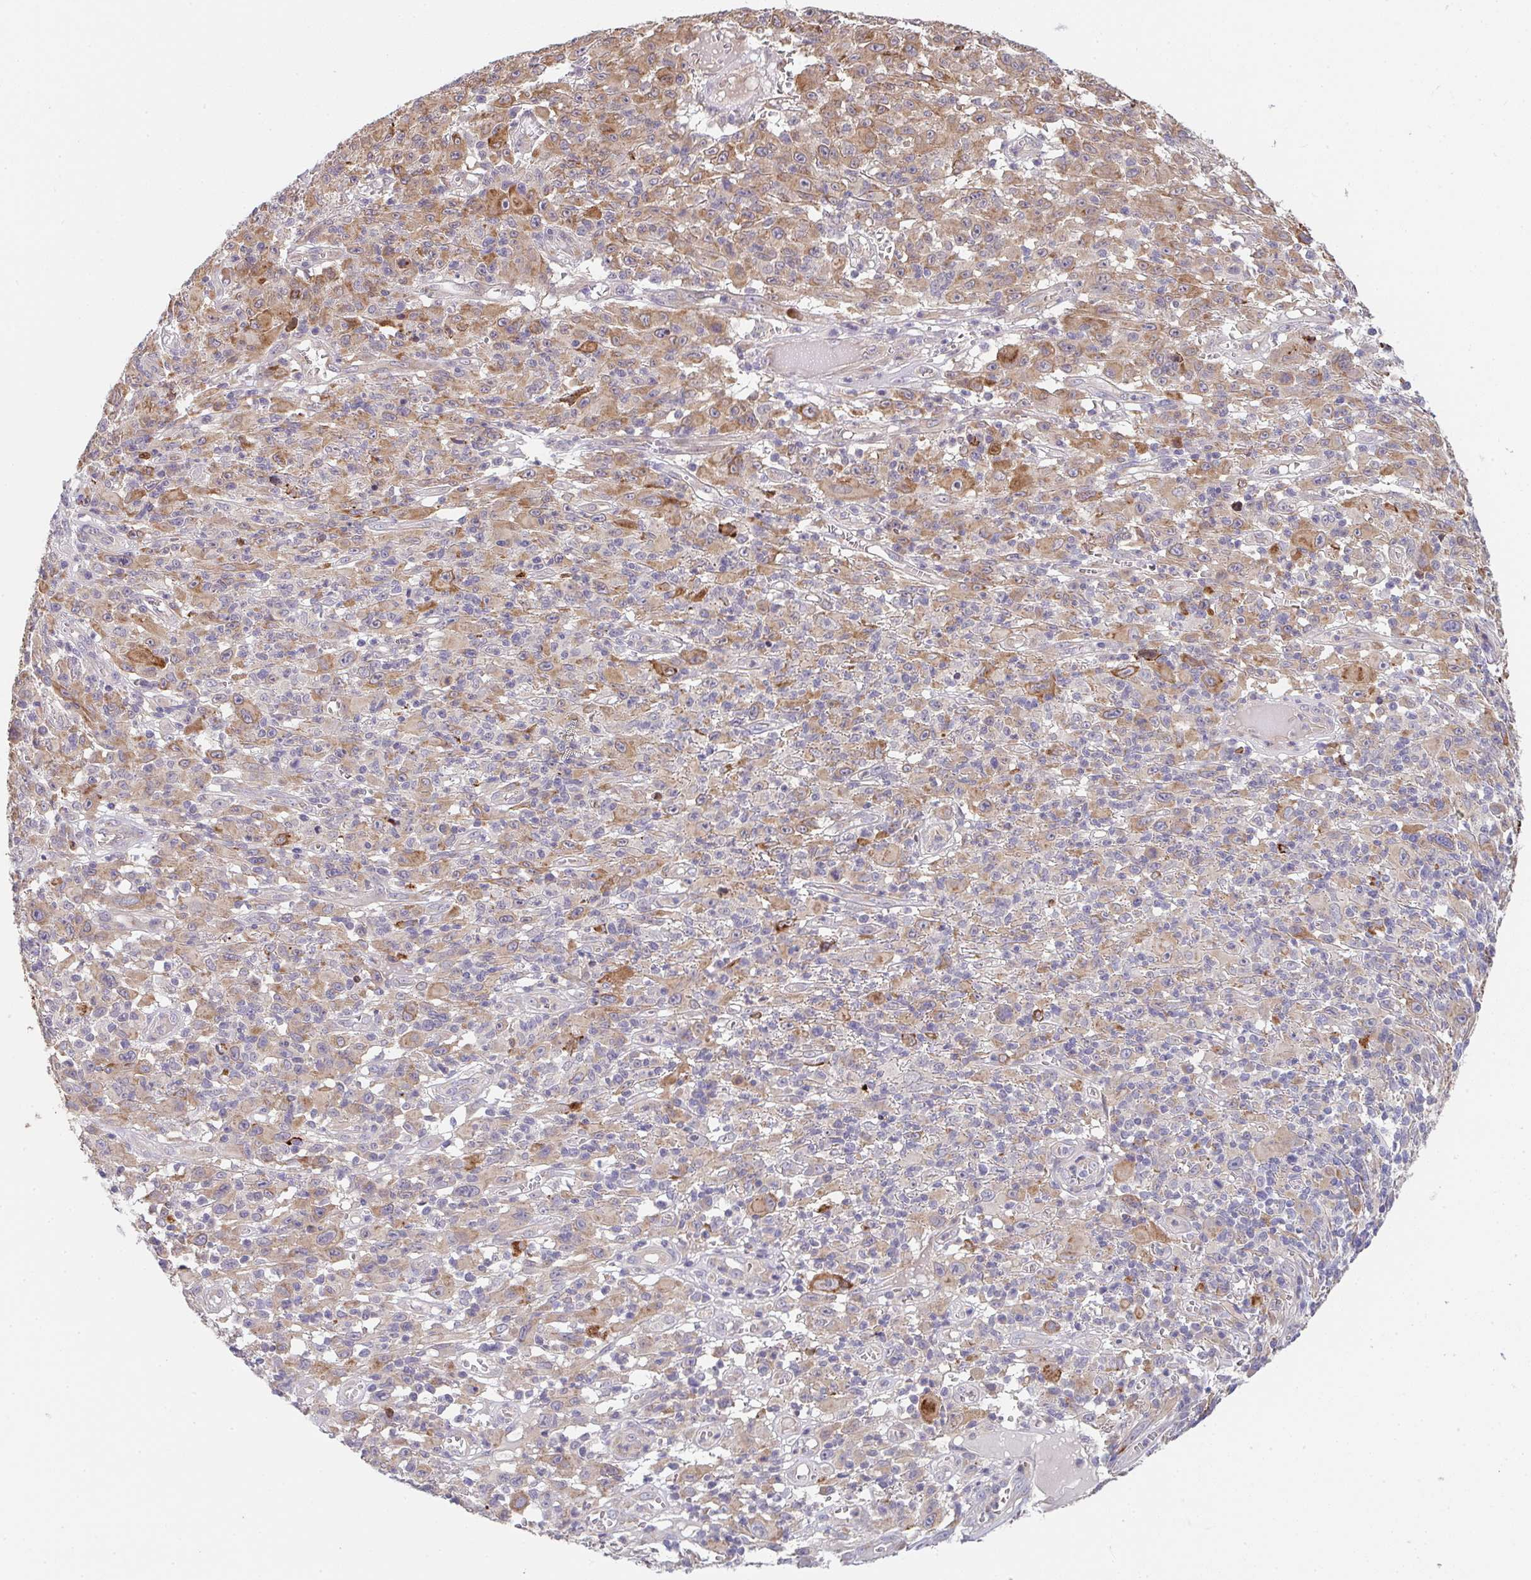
{"staining": {"intensity": "moderate", "quantity": ">75%", "location": "cytoplasmic/membranous"}, "tissue": "melanoma", "cell_type": "Tumor cells", "image_type": "cancer", "snomed": [{"axis": "morphology", "description": "Malignant melanoma, NOS"}, {"axis": "topography", "description": "Skin"}], "caption": "The micrograph displays a brown stain indicating the presence of a protein in the cytoplasmic/membranous of tumor cells in melanoma. The staining is performed using DAB brown chromogen to label protein expression. The nuclei are counter-stained blue using hematoxylin.", "gene": "TSPAN31", "patient": {"sex": "male", "age": 46}}